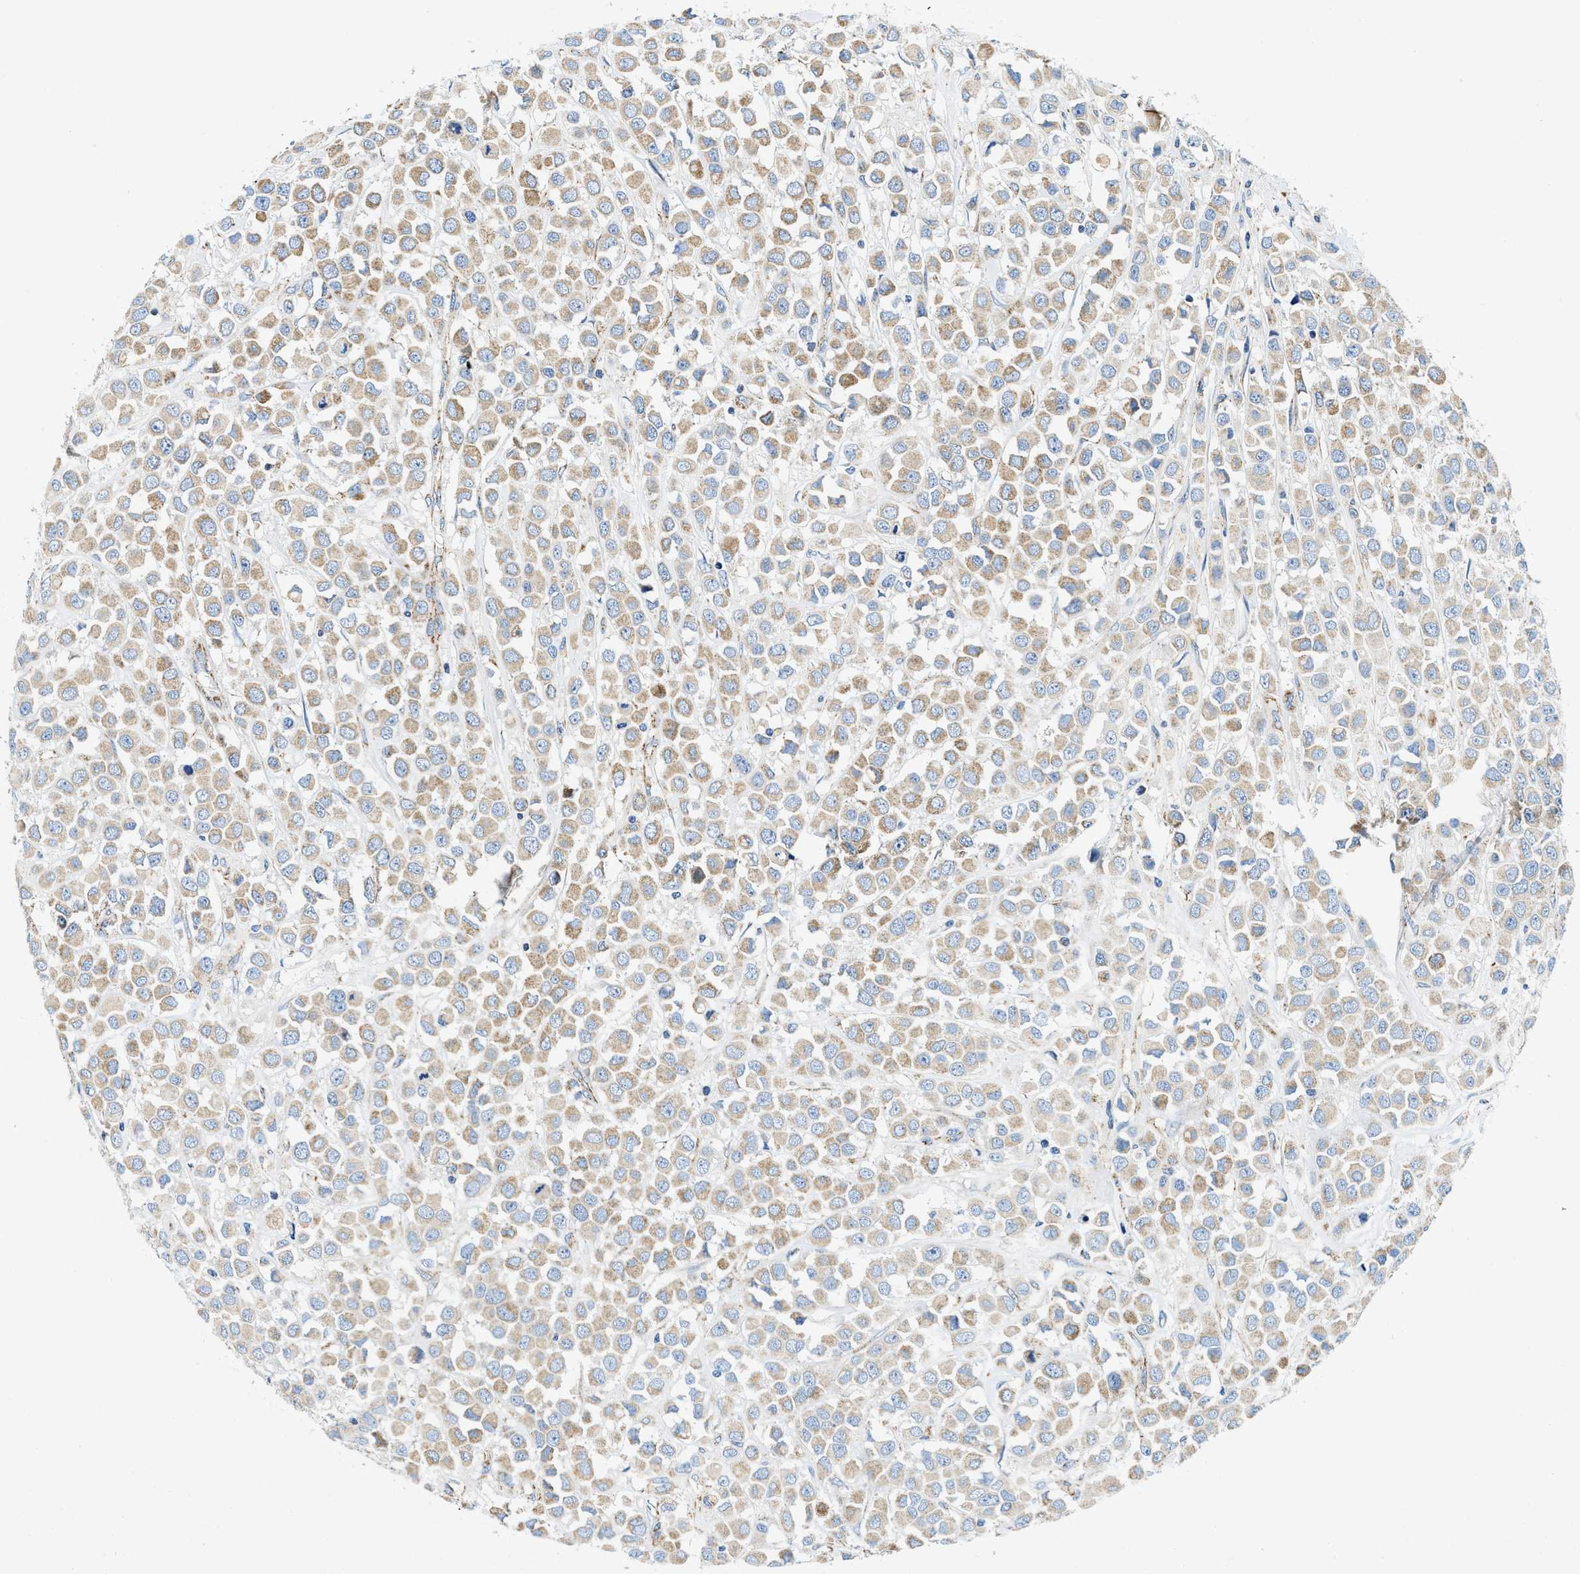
{"staining": {"intensity": "weak", "quantity": ">75%", "location": "cytoplasmic/membranous"}, "tissue": "breast cancer", "cell_type": "Tumor cells", "image_type": "cancer", "snomed": [{"axis": "morphology", "description": "Duct carcinoma"}, {"axis": "topography", "description": "Breast"}], "caption": "Immunohistochemical staining of human breast cancer (infiltrating ductal carcinoma) exhibits low levels of weak cytoplasmic/membranous expression in approximately >75% of tumor cells.", "gene": "SAMD4B", "patient": {"sex": "female", "age": 61}}